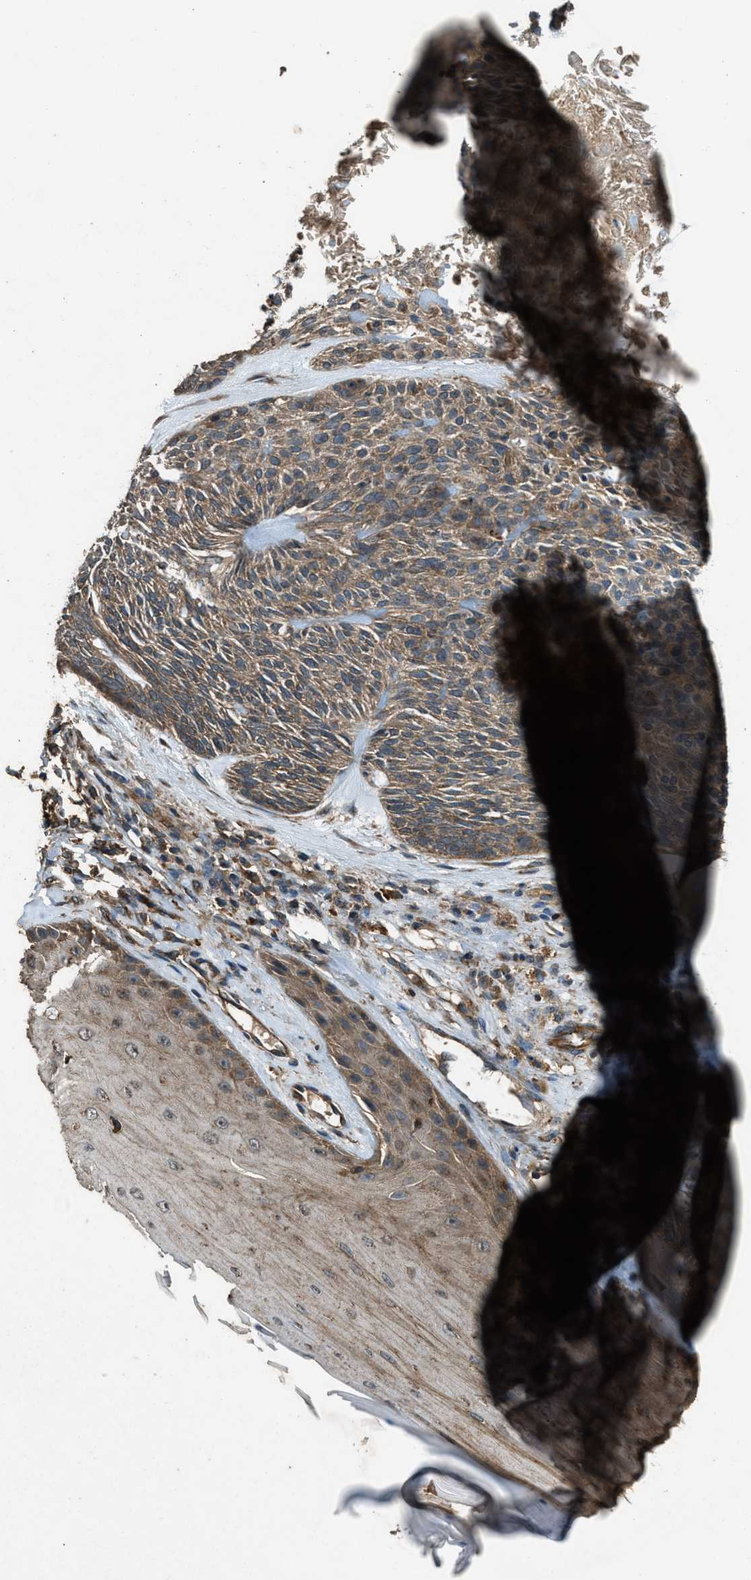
{"staining": {"intensity": "moderate", "quantity": ">75%", "location": "cytoplasmic/membranous"}, "tissue": "skin cancer", "cell_type": "Tumor cells", "image_type": "cancer", "snomed": [{"axis": "morphology", "description": "Basal cell carcinoma"}, {"axis": "topography", "description": "Skin"}], "caption": "Basal cell carcinoma (skin) stained with DAB (3,3'-diaminobenzidine) immunohistochemistry shows medium levels of moderate cytoplasmic/membranous staining in approximately >75% of tumor cells.", "gene": "MAP3K8", "patient": {"sex": "male", "age": 55}}